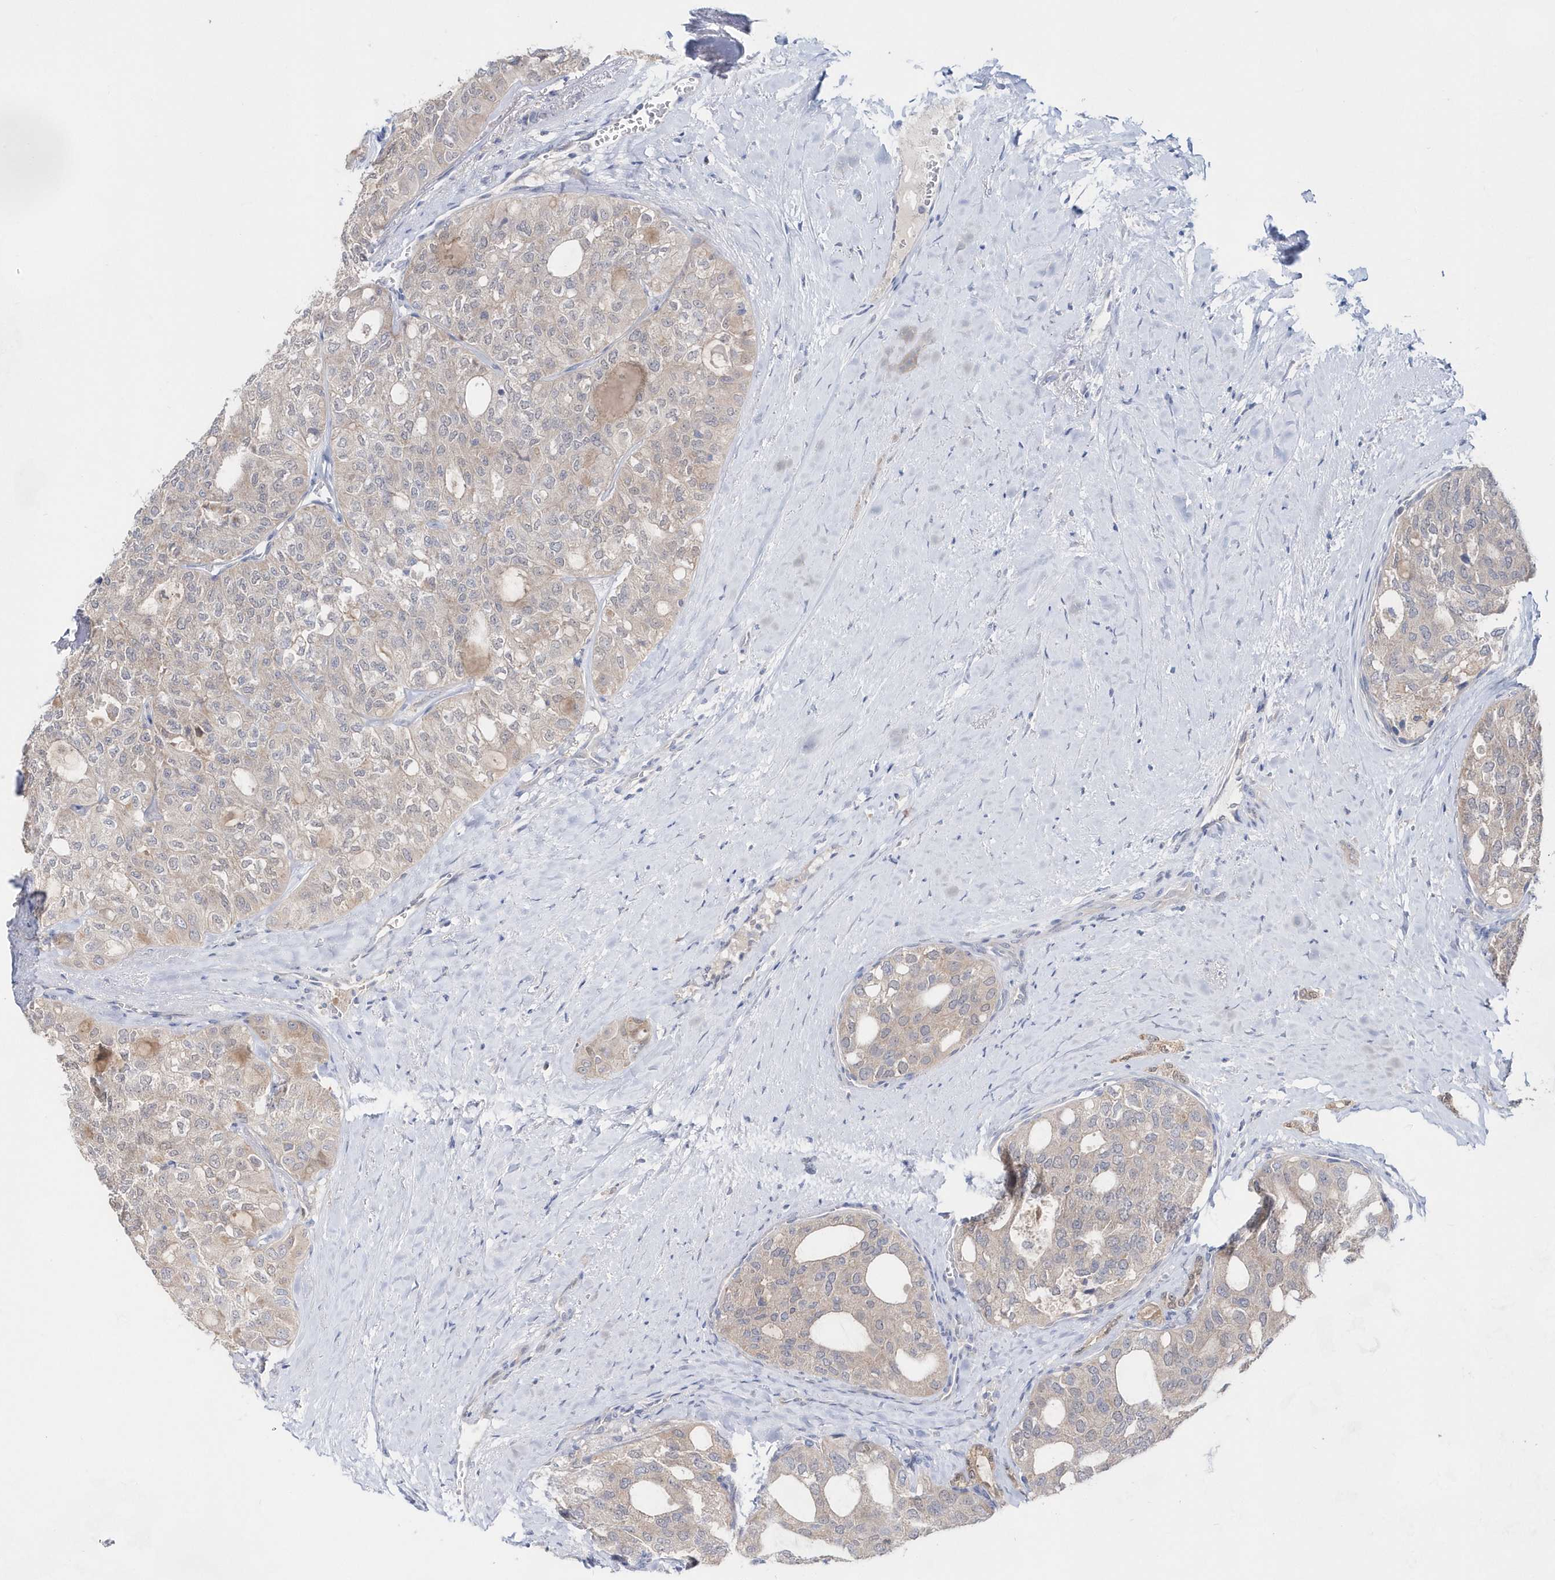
{"staining": {"intensity": "weak", "quantity": ">75%", "location": "cytoplasmic/membranous"}, "tissue": "thyroid cancer", "cell_type": "Tumor cells", "image_type": "cancer", "snomed": [{"axis": "morphology", "description": "Follicular adenoma carcinoma, NOS"}, {"axis": "topography", "description": "Thyroid gland"}], "caption": "Thyroid cancer (follicular adenoma carcinoma) stained with immunohistochemistry (IHC) exhibits weak cytoplasmic/membranous staining in approximately >75% of tumor cells.", "gene": "BDH2", "patient": {"sex": "male", "age": 75}}